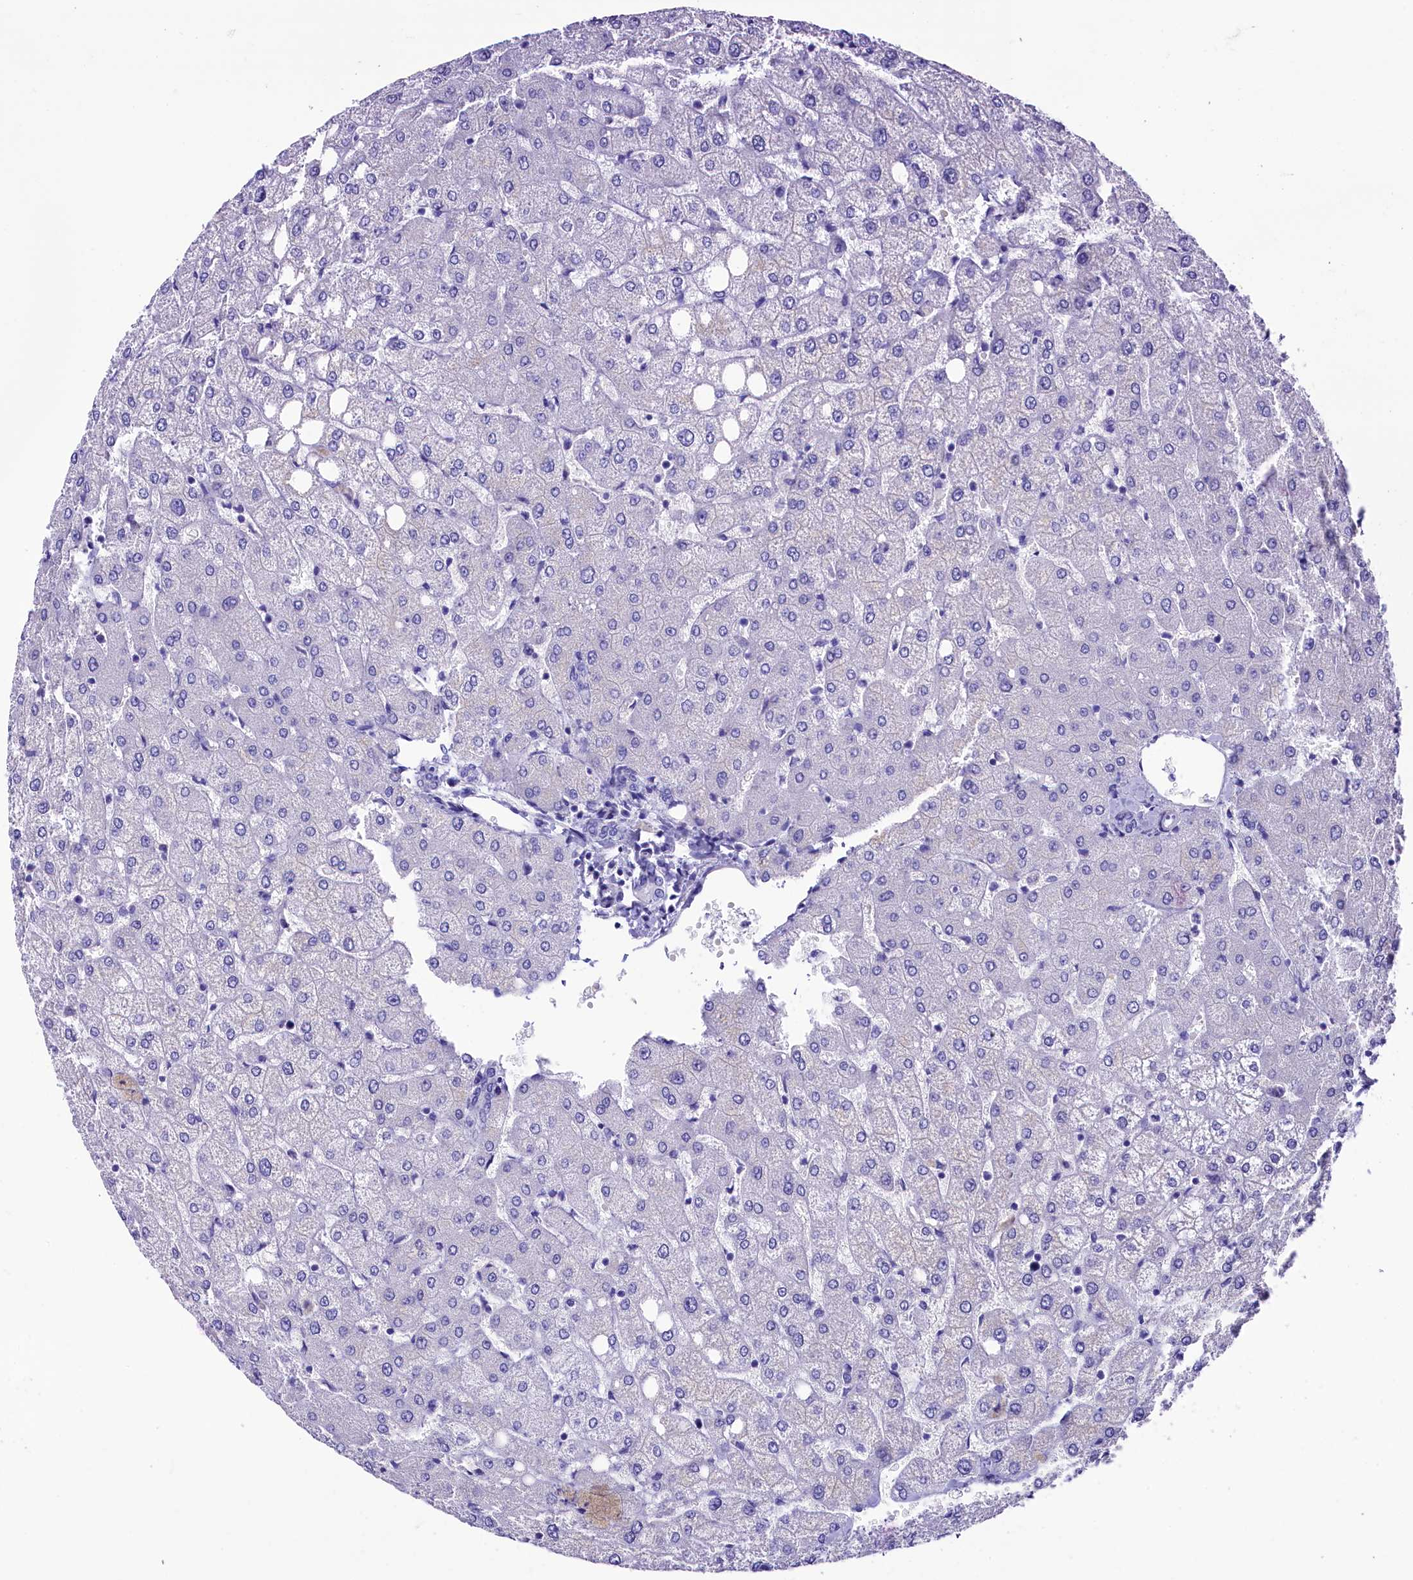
{"staining": {"intensity": "negative", "quantity": "none", "location": "none"}, "tissue": "liver", "cell_type": "Cholangiocytes", "image_type": "normal", "snomed": [{"axis": "morphology", "description": "Normal tissue, NOS"}, {"axis": "topography", "description": "Liver"}], "caption": "High magnification brightfield microscopy of unremarkable liver stained with DAB (3,3'-diaminobenzidine) (brown) and counterstained with hematoxylin (blue): cholangiocytes show no significant expression. (DAB (3,3'-diaminobenzidine) IHC with hematoxylin counter stain).", "gene": "SKA3", "patient": {"sex": "female", "age": 54}}